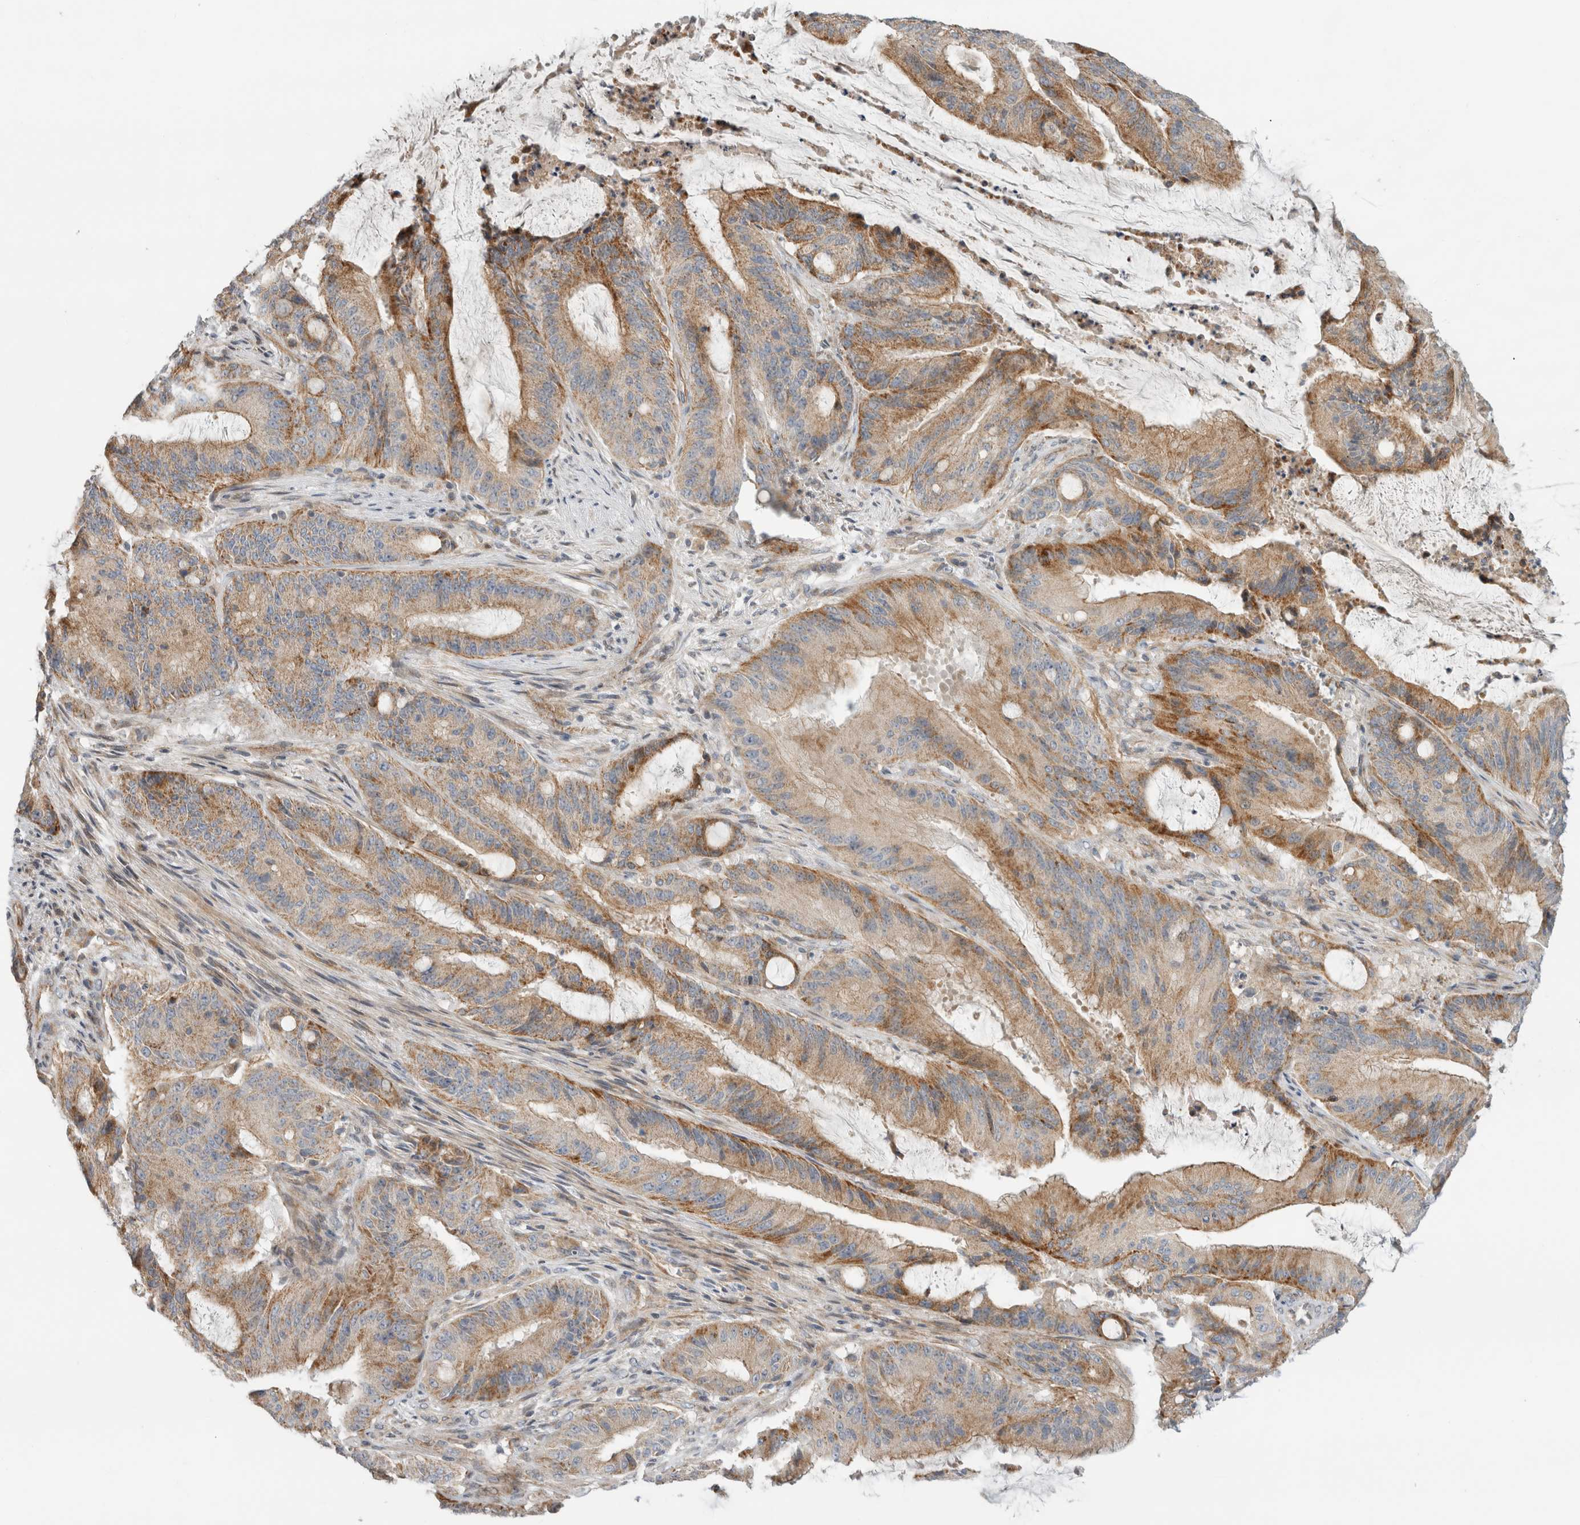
{"staining": {"intensity": "moderate", "quantity": ">75%", "location": "cytoplasmic/membranous"}, "tissue": "liver cancer", "cell_type": "Tumor cells", "image_type": "cancer", "snomed": [{"axis": "morphology", "description": "Normal tissue, NOS"}, {"axis": "morphology", "description": "Cholangiocarcinoma"}, {"axis": "topography", "description": "Liver"}, {"axis": "topography", "description": "Peripheral nerve tissue"}], "caption": "DAB immunohistochemical staining of human liver cancer exhibits moderate cytoplasmic/membranous protein expression in about >75% of tumor cells. (Brightfield microscopy of DAB IHC at high magnification).", "gene": "KPNA5", "patient": {"sex": "female", "age": 73}}